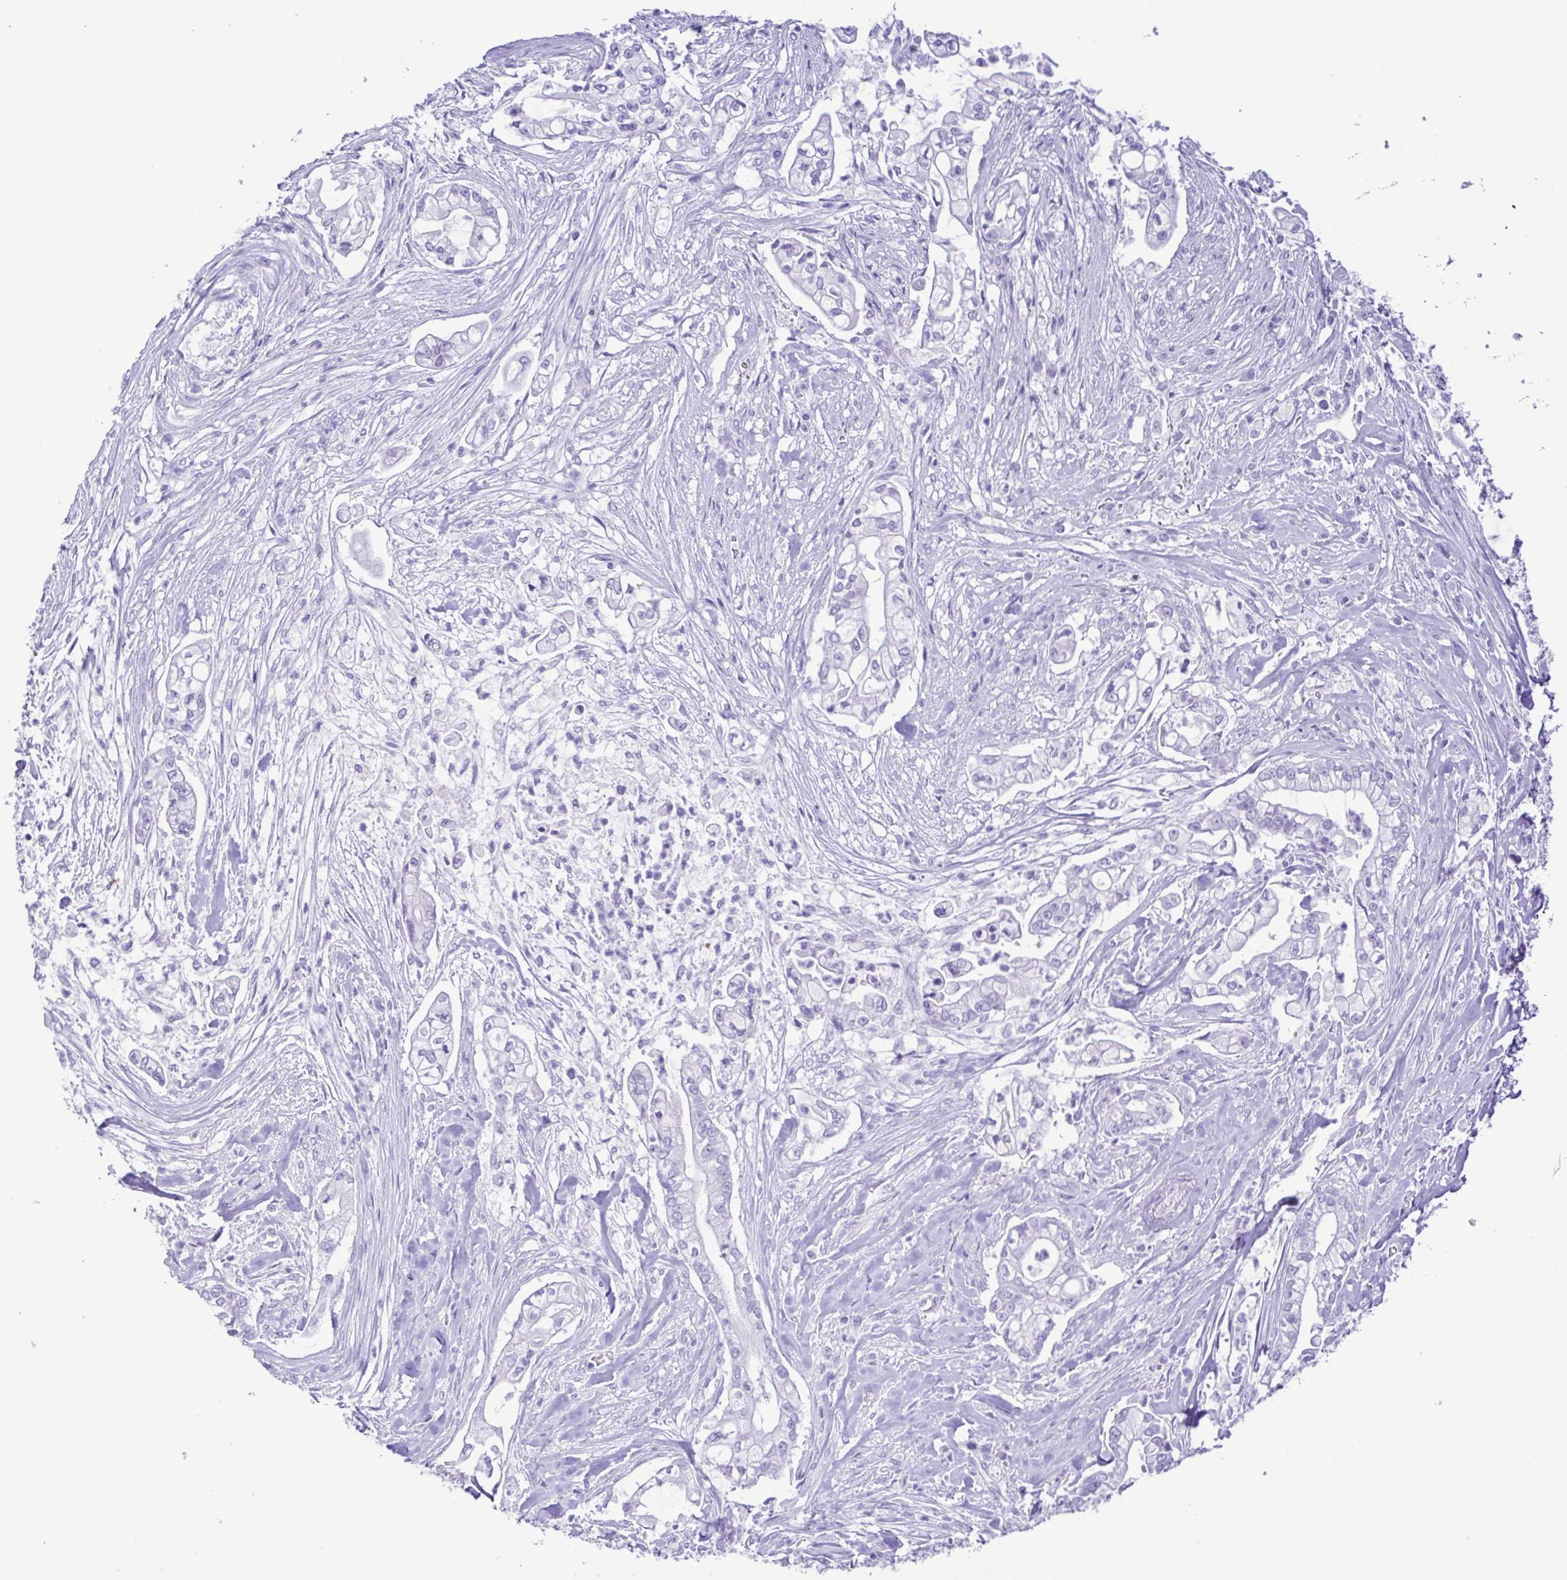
{"staining": {"intensity": "negative", "quantity": "none", "location": "none"}, "tissue": "pancreatic cancer", "cell_type": "Tumor cells", "image_type": "cancer", "snomed": [{"axis": "morphology", "description": "Adenocarcinoma, NOS"}, {"axis": "topography", "description": "Pancreas"}], "caption": "Immunohistochemistry photomicrograph of human pancreatic adenocarcinoma stained for a protein (brown), which displays no staining in tumor cells.", "gene": "CASP14", "patient": {"sex": "female", "age": 69}}